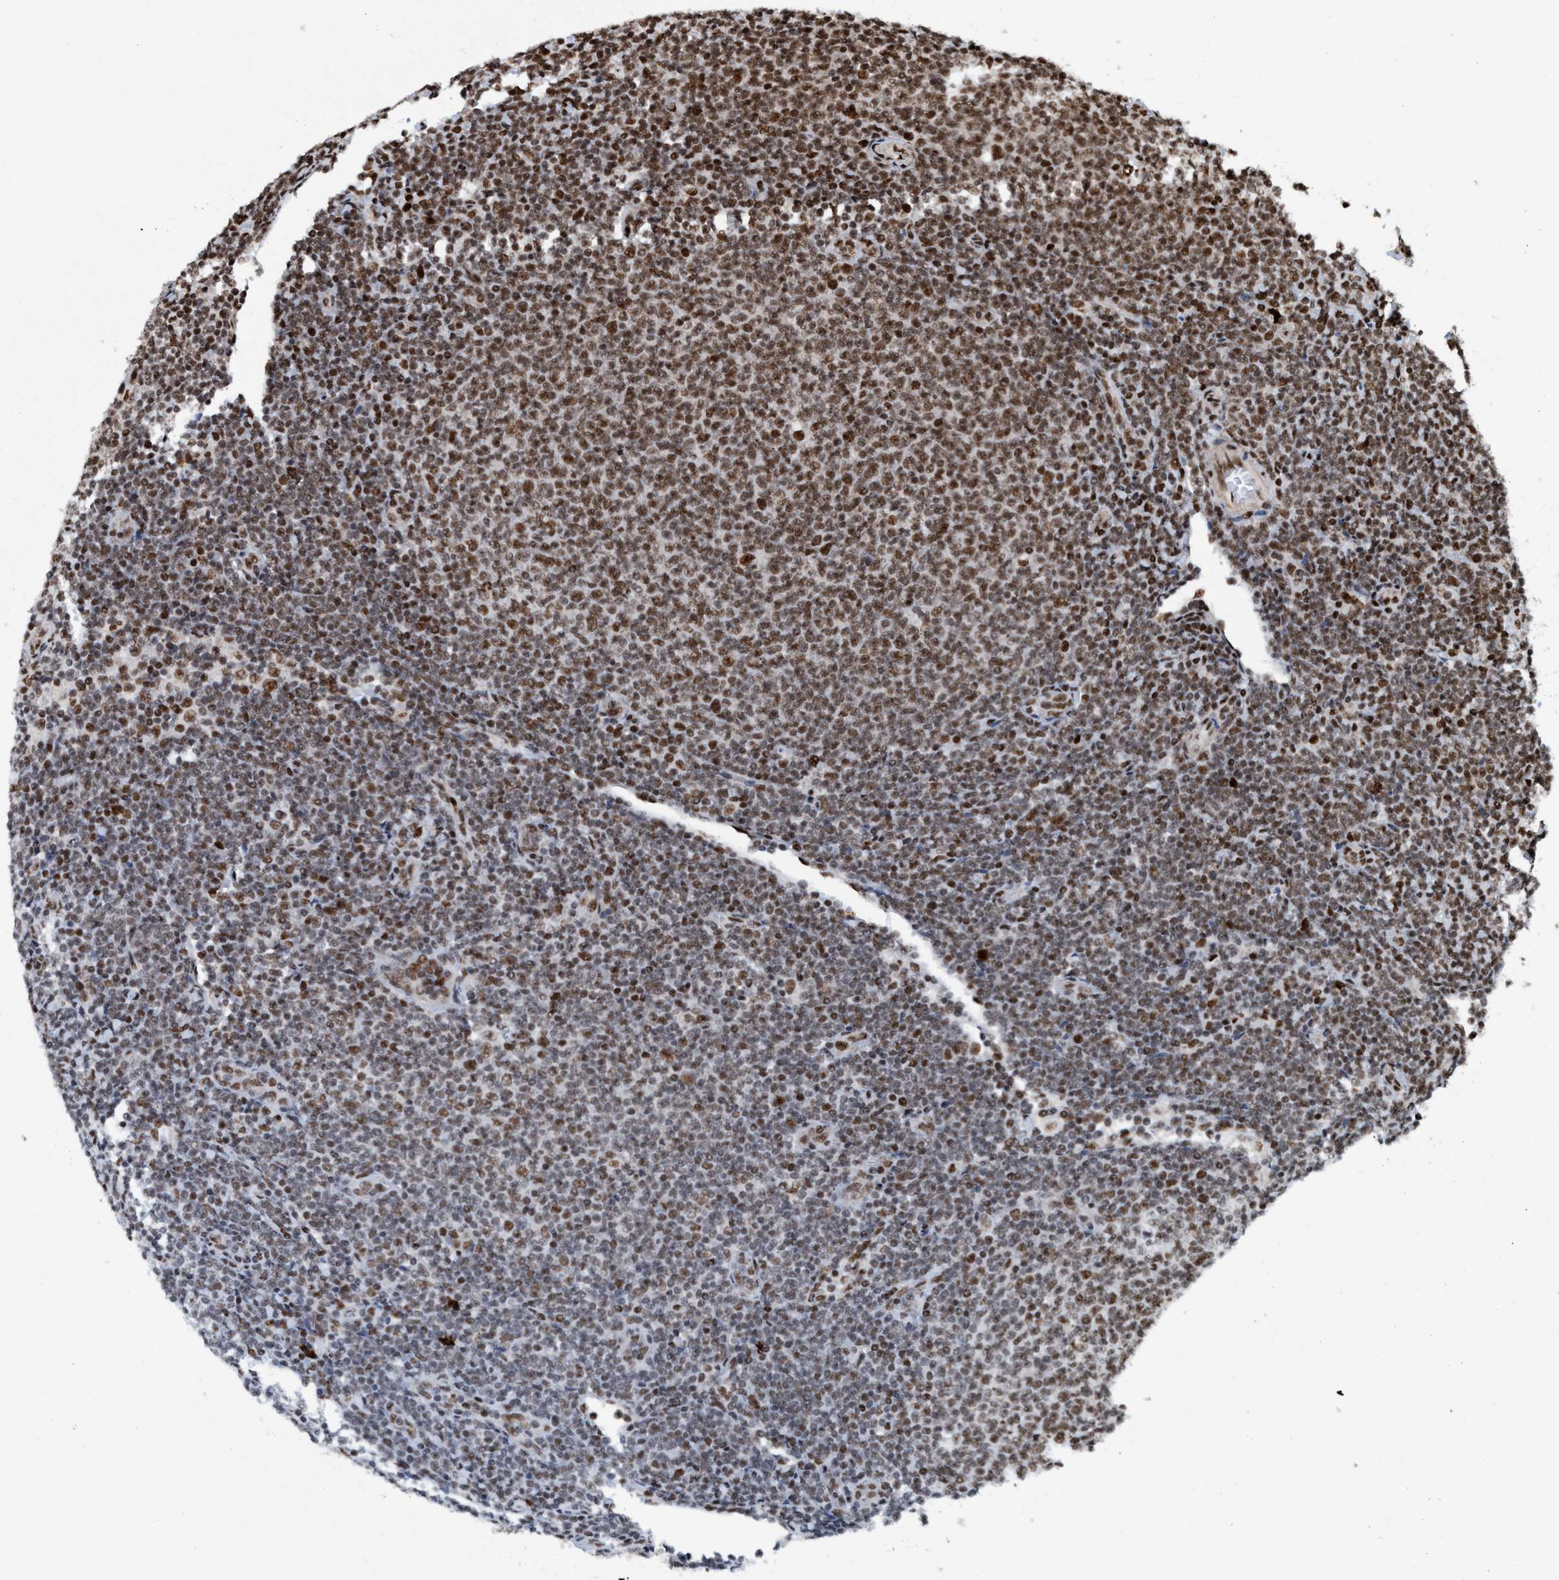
{"staining": {"intensity": "moderate", "quantity": ">75%", "location": "nuclear"}, "tissue": "lymphoma", "cell_type": "Tumor cells", "image_type": "cancer", "snomed": [{"axis": "morphology", "description": "Malignant lymphoma, non-Hodgkin's type, Low grade"}, {"axis": "topography", "description": "Lymph node"}], "caption": "There is medium levels of moderate nuclear staining in tumor cells of lymphoma, as demonstrated by immunohistochemical staining (brown color).", "gene": "TOPBP1", "patient": {"sex": "male", "age": 66}}